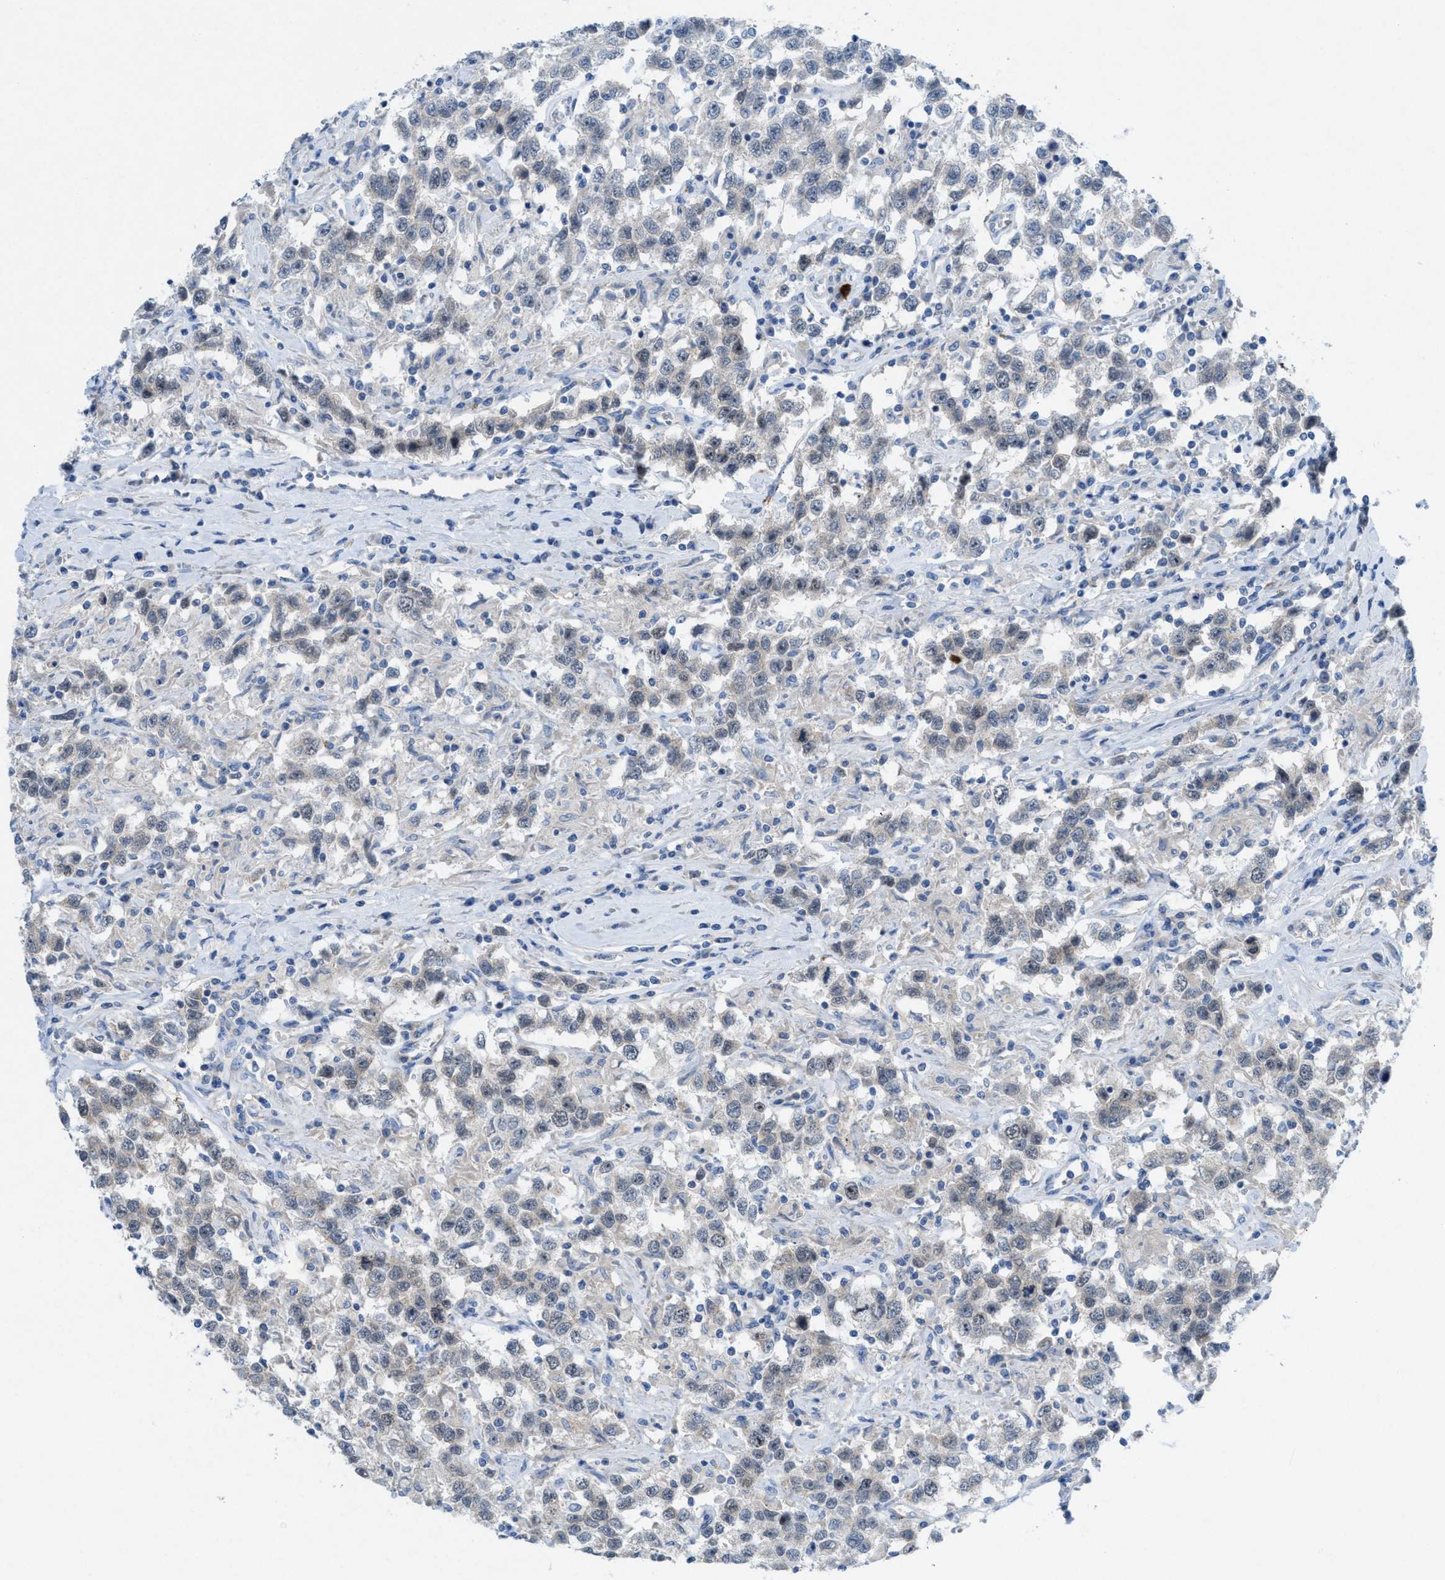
{"staining": {"intensity": "weak", "quantity": "<25%", "location": "nuclear"}, "tissue": "testis cancer", "cell_type": "Tumor cells", "image_type": "cancer", "snomed": [{"axis": "morphology", "description": "Seminoma, NOS"}, {"axis": "topography", "description": "Testis"}], "caption": "A high-resolution micrograph shows IHC staining of testis seminoma, which shows no significant expression in tumor cells.", "gene": "CMTM1", "patient": {"sex": "male", "age": 41}}